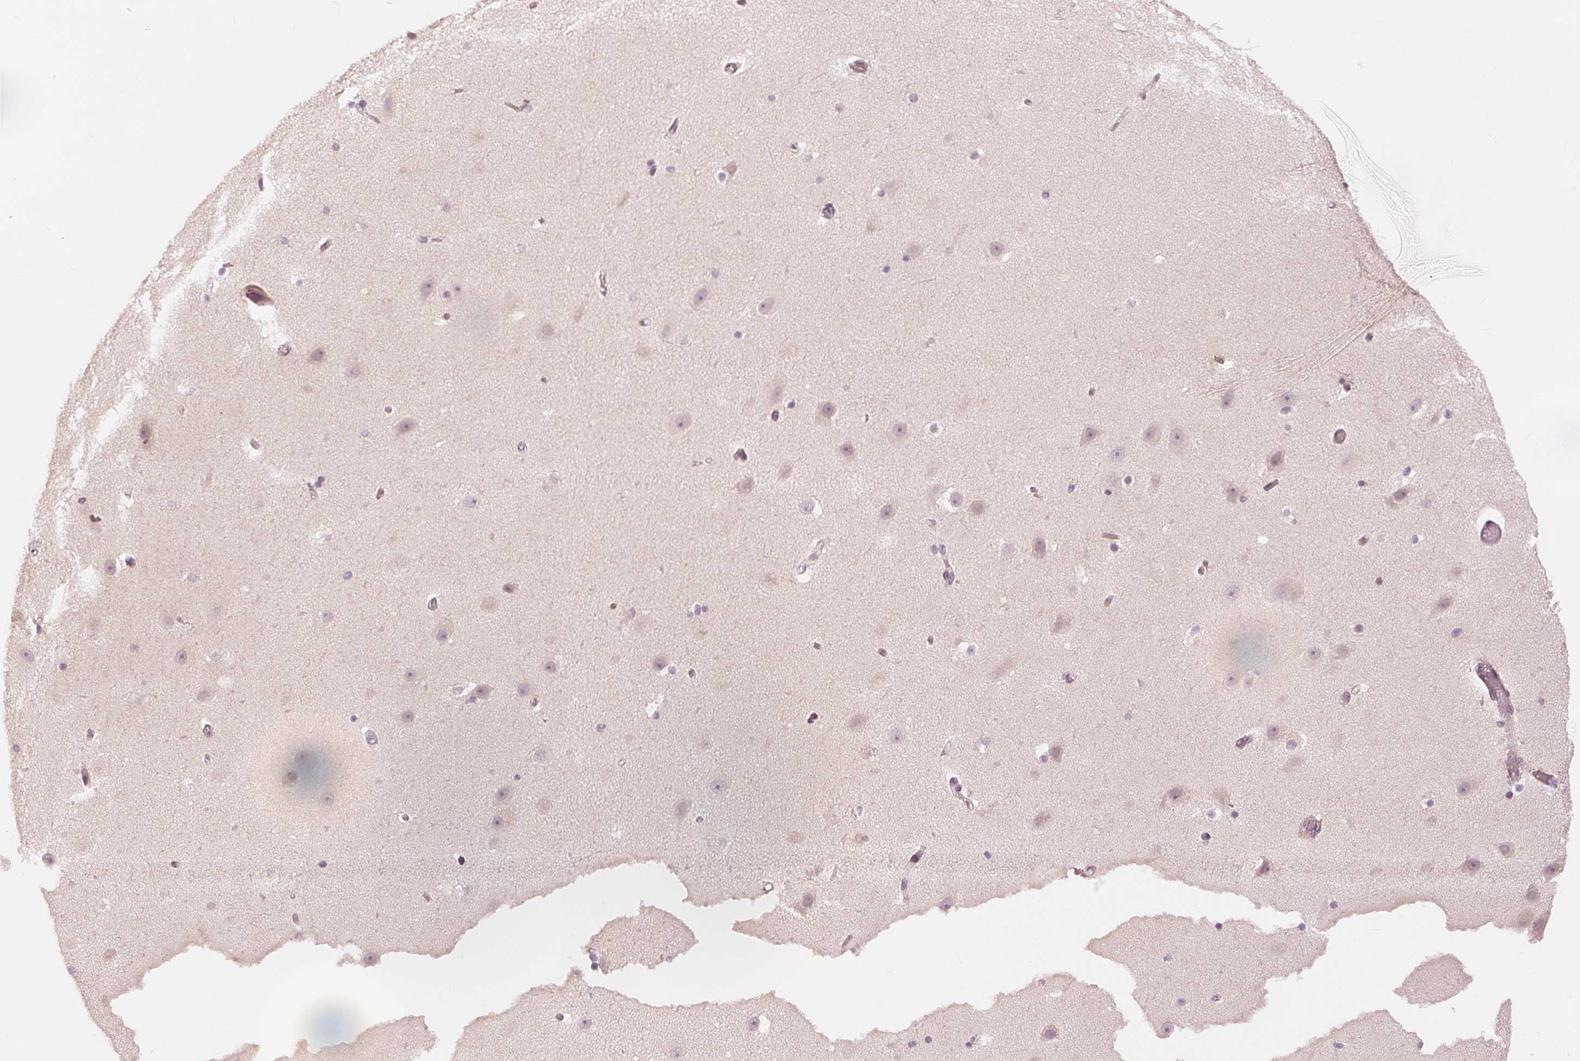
{"staining": {"intensity": "negative", "quantity": "none", "location": "none"}, "tissue": "hippocampus", "cell_type": "Glial cells", "image_type": "normal", "snomed": [{"axis": "morphology", "description": "Normal tissue, NOS"}, {"axis": "topography", "description": "Hippocampus"}], "caption": "Immunohistochemistry image of benign hippocampus stained for a protein (brown), which reveals no positivity in glial cells.", "gene": "SLC34A1", "patient": {"sex": "male", "age": 26}}